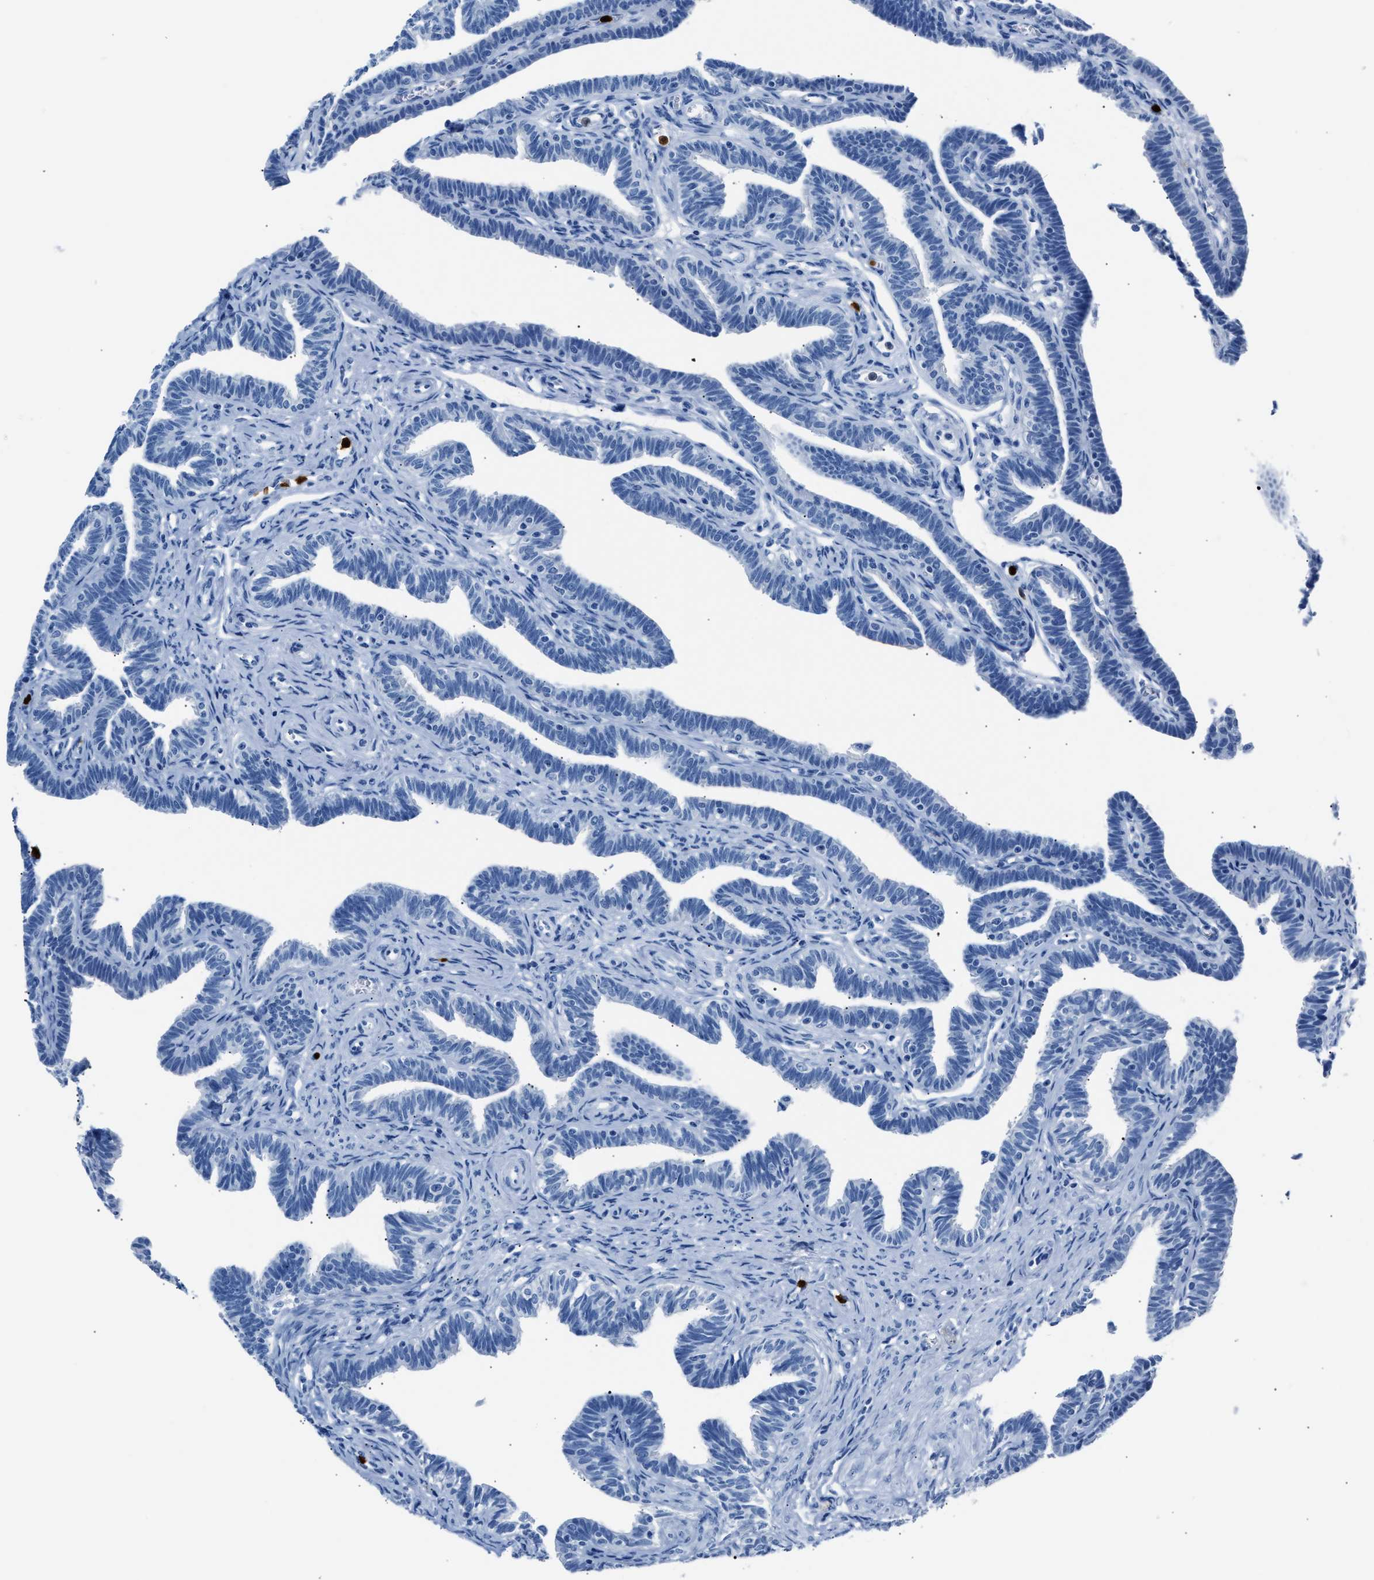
{"staining": {"intensity": "negative", "quantity": "none", "location": "none"}, "tissue": "fallopian tube", "cell_type": "Glandular cells", "image_type": "normal", "snomed": [{"axis": "morphology", "description": "Normal tissue, NOS"}, {"axis": "topography", "description": "Fallopian tube"}, {"axis": "topography", "description": "Ovary"}], "caption": "Immunohistochemistry (IHC) of normal fallopian tube exhibits no staining in glandular cells.", "gene": "S100P", "patient": {"sex": "female", "age": 23}}